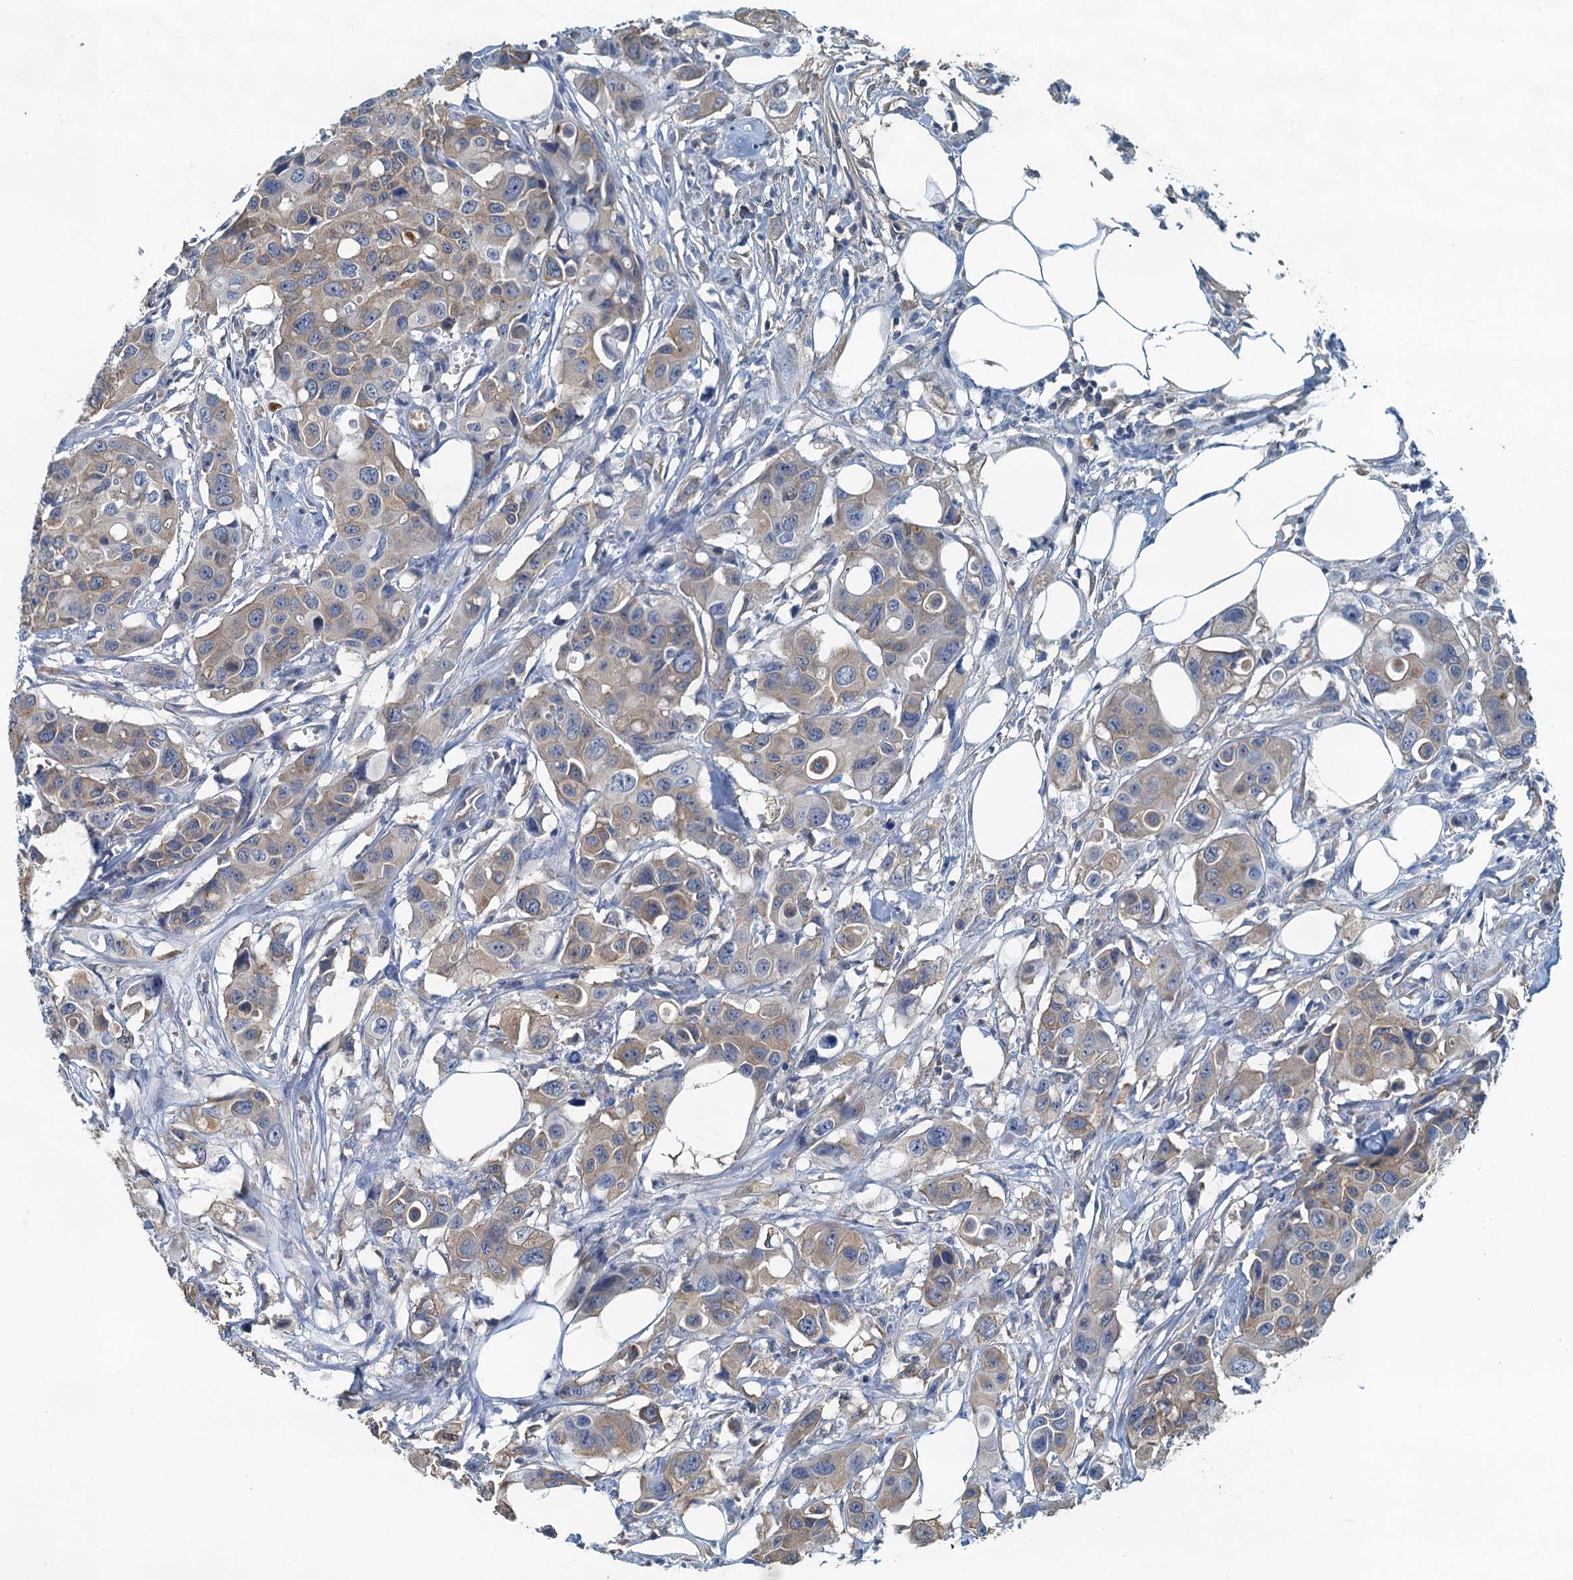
{"staining": {"intensity": "weak", "quantity": ">75%", "location": "cytoplasmic/membranous"}, "tissue": "colorectal cancer", "cell_type": "Tumor cells", "image_type": "cancer", "snomed": [{"axis": "morphology", "description": "Adenocarcinoma, NOS"}, {"axis": "topography", "description": "Colon"}], "caption": "This image reveals immunohistochemistry (IHC) staining of colorectal adenocarcinoma, with low weak cytoplasmic/membranous staining in about >75% of tumor cells.", "gene": "LSM14B", "patient": {"sex": "male", "age": 77}}